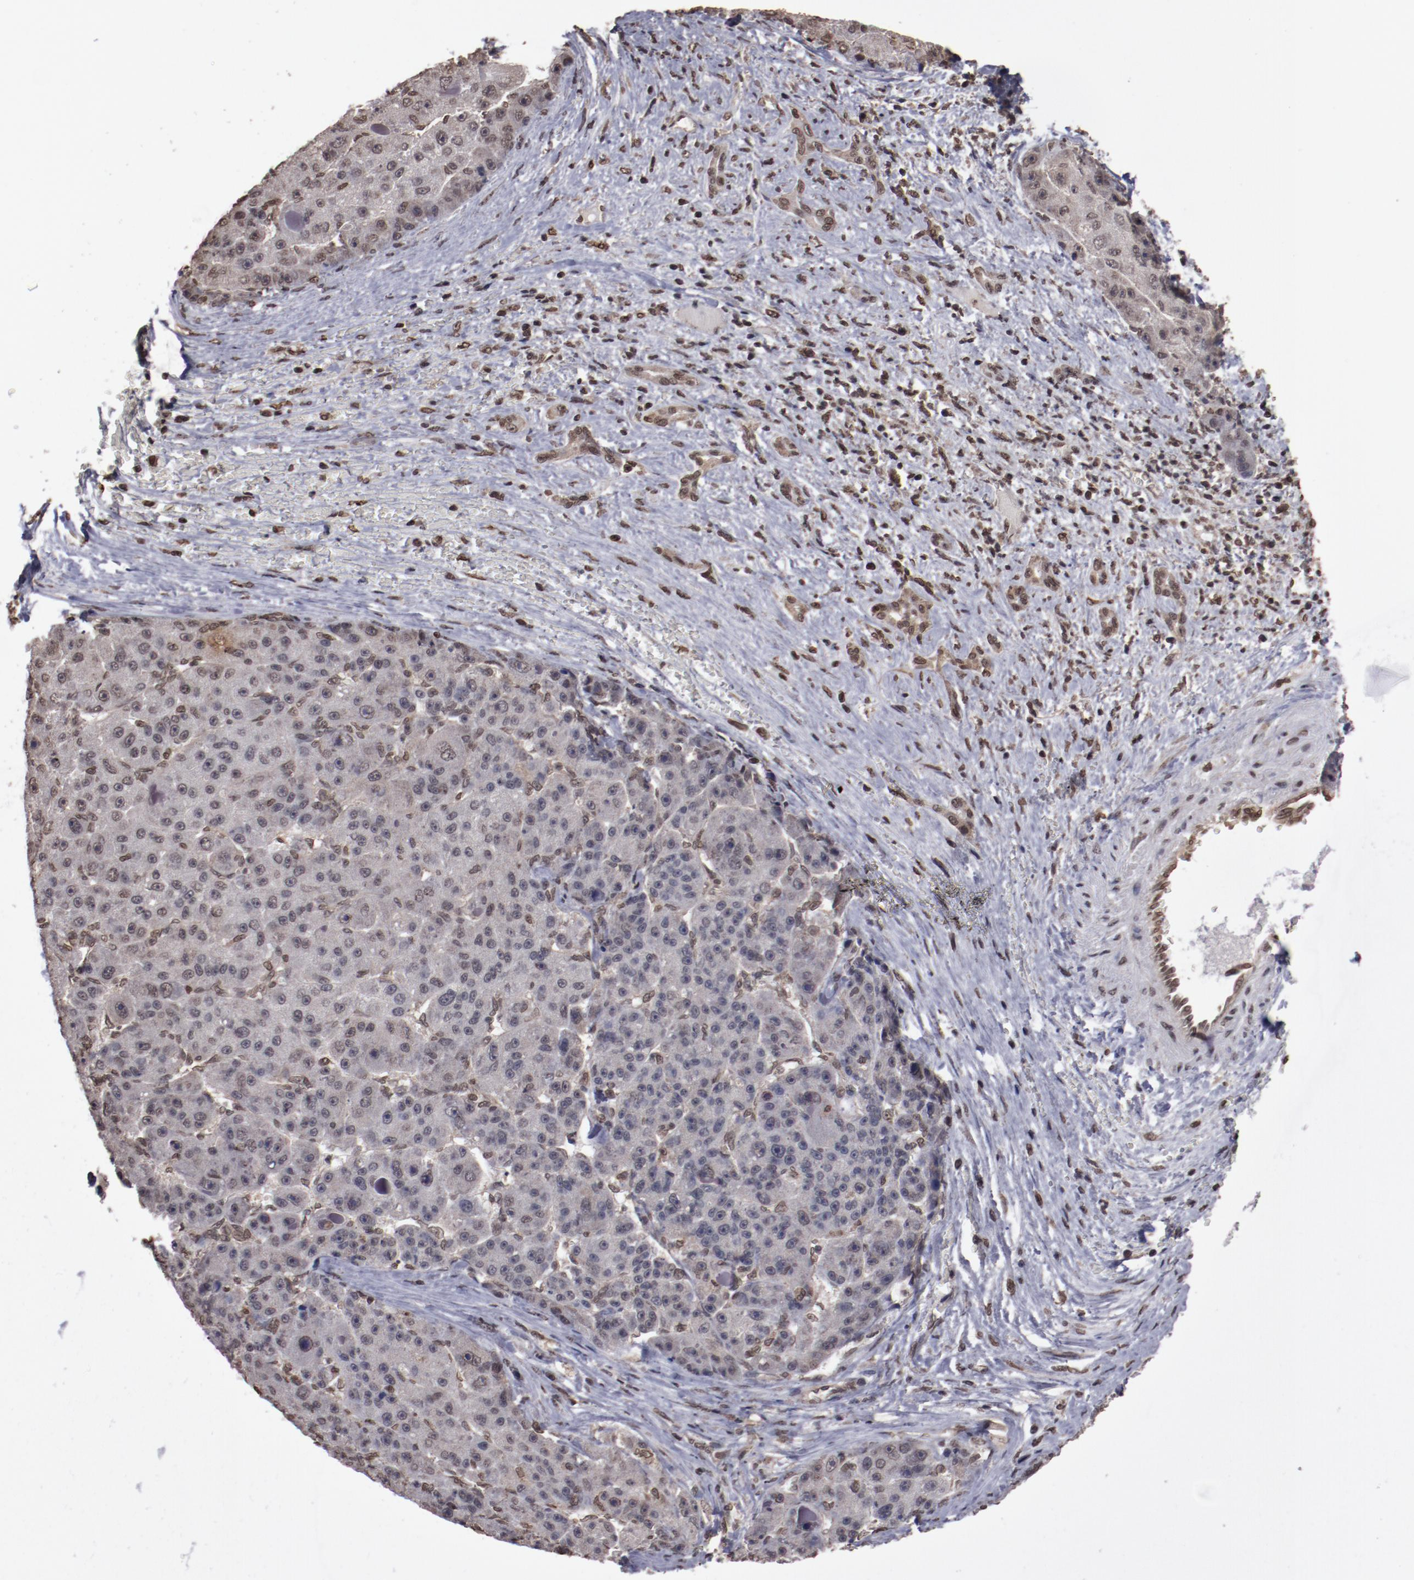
{"staining": {"intensity": "weak", "quantity": ">75%", "location": "nuclear"}, "tissue": "liver cancer", "cell_type": "Tumor cells", "image_type": "cancer", "snomed": [{"axis": "morphology", "description": "Carcinoma, Hepatocellular, NOS"}, {"axis": "topography", "description": "Liver"}], "caption": "A brown stain labels weak nuclear expression of a protein in liver cancer (hepatocellular carcinoma) tumor cells.", "gene": "AKT1", "patient": {"sex": "male", "age": 76}}